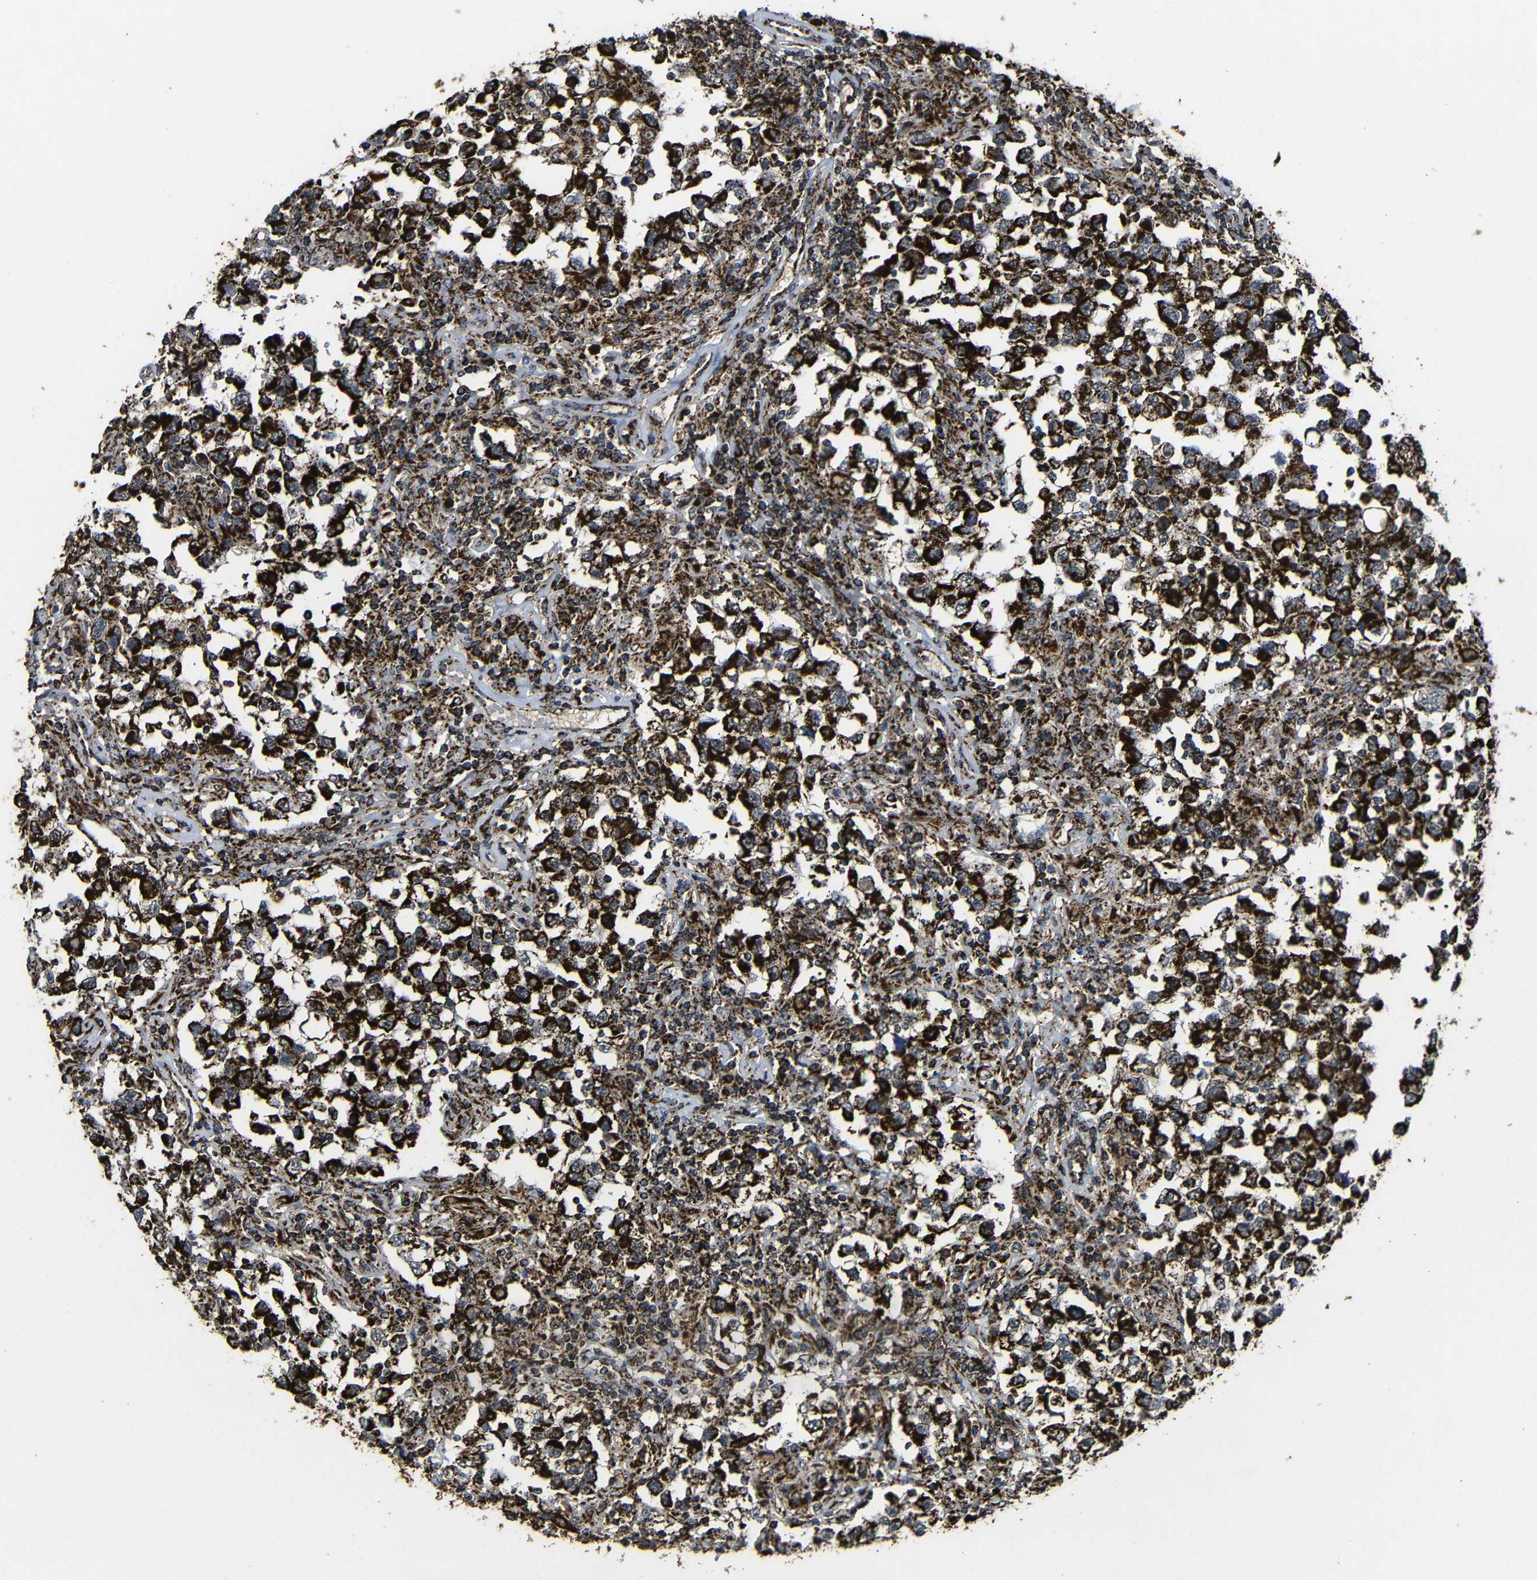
{"staining": {"intensity": "strong", "quantity": ">75%", "location": "cytoplasmic/membranous"}, "tissue": "testis cancer", "cell_type": "Tumor cells", "image_type": "cancer", "snomed": [{"axis": "morphology", "description": "Carcinoma, Embryonal, NOS"}, {"axis": "topography", "description": "Testis"}], "caption": "A brown stain shows strong cytoplasmic/membranous expression of a protein in testis cancer tumor cells.", "gene": "ATP5F1A", "patient": {"sex": "male", "age": 21}}